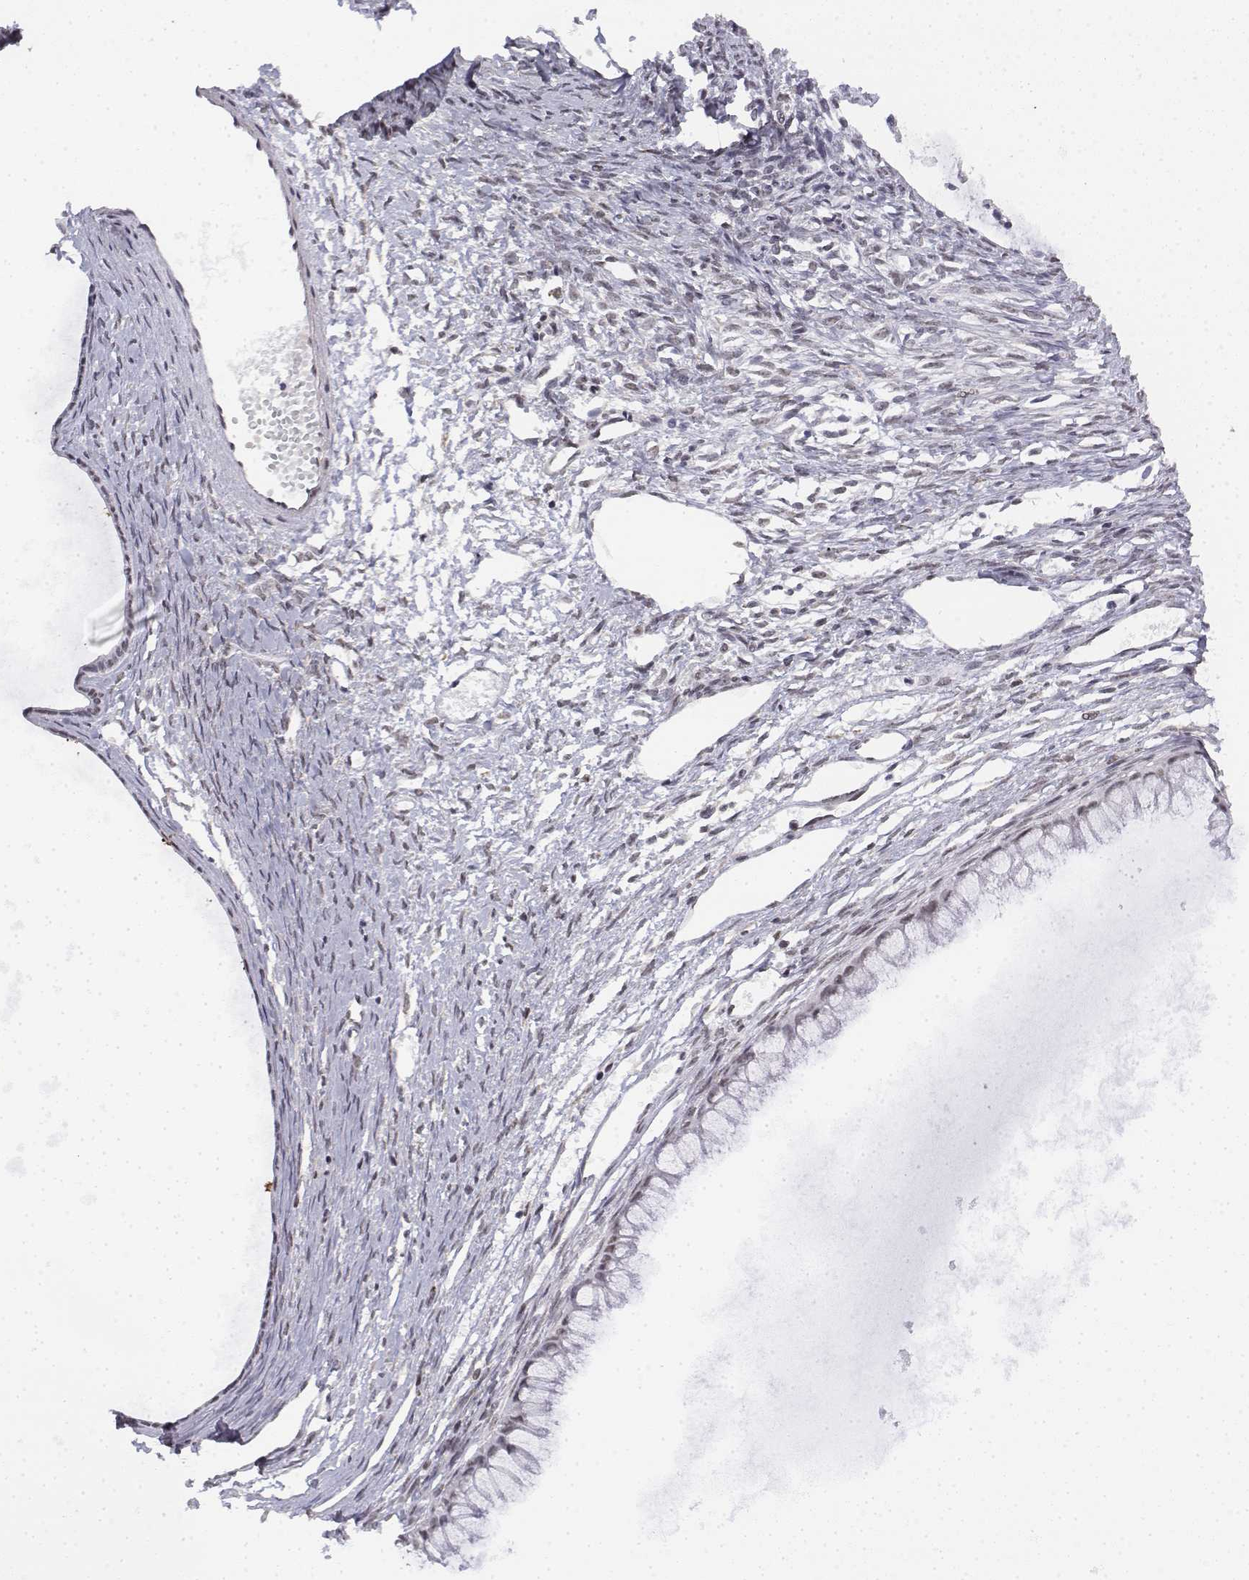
{"staining": {"intensity": "moderate", "quantity": ">75%", "location": "nuclear"}, "tissue": "ovarian cancer", "cell_type": "Tumor cells", "image_type": "cancer", "snomed": [{"axis": "morphology", "description": "Cystadenocarcinoma, mucinous, NOS"}, {"axis": "topography", "description": "Ovary"}], "caption": "Mucinous cystadenocarcinoma (ovarian) stained with a protein marker exhibits moderate staining in tumor cells.", "gene": "SETD1A", "patient": {"sex": "female", "age": 41}}